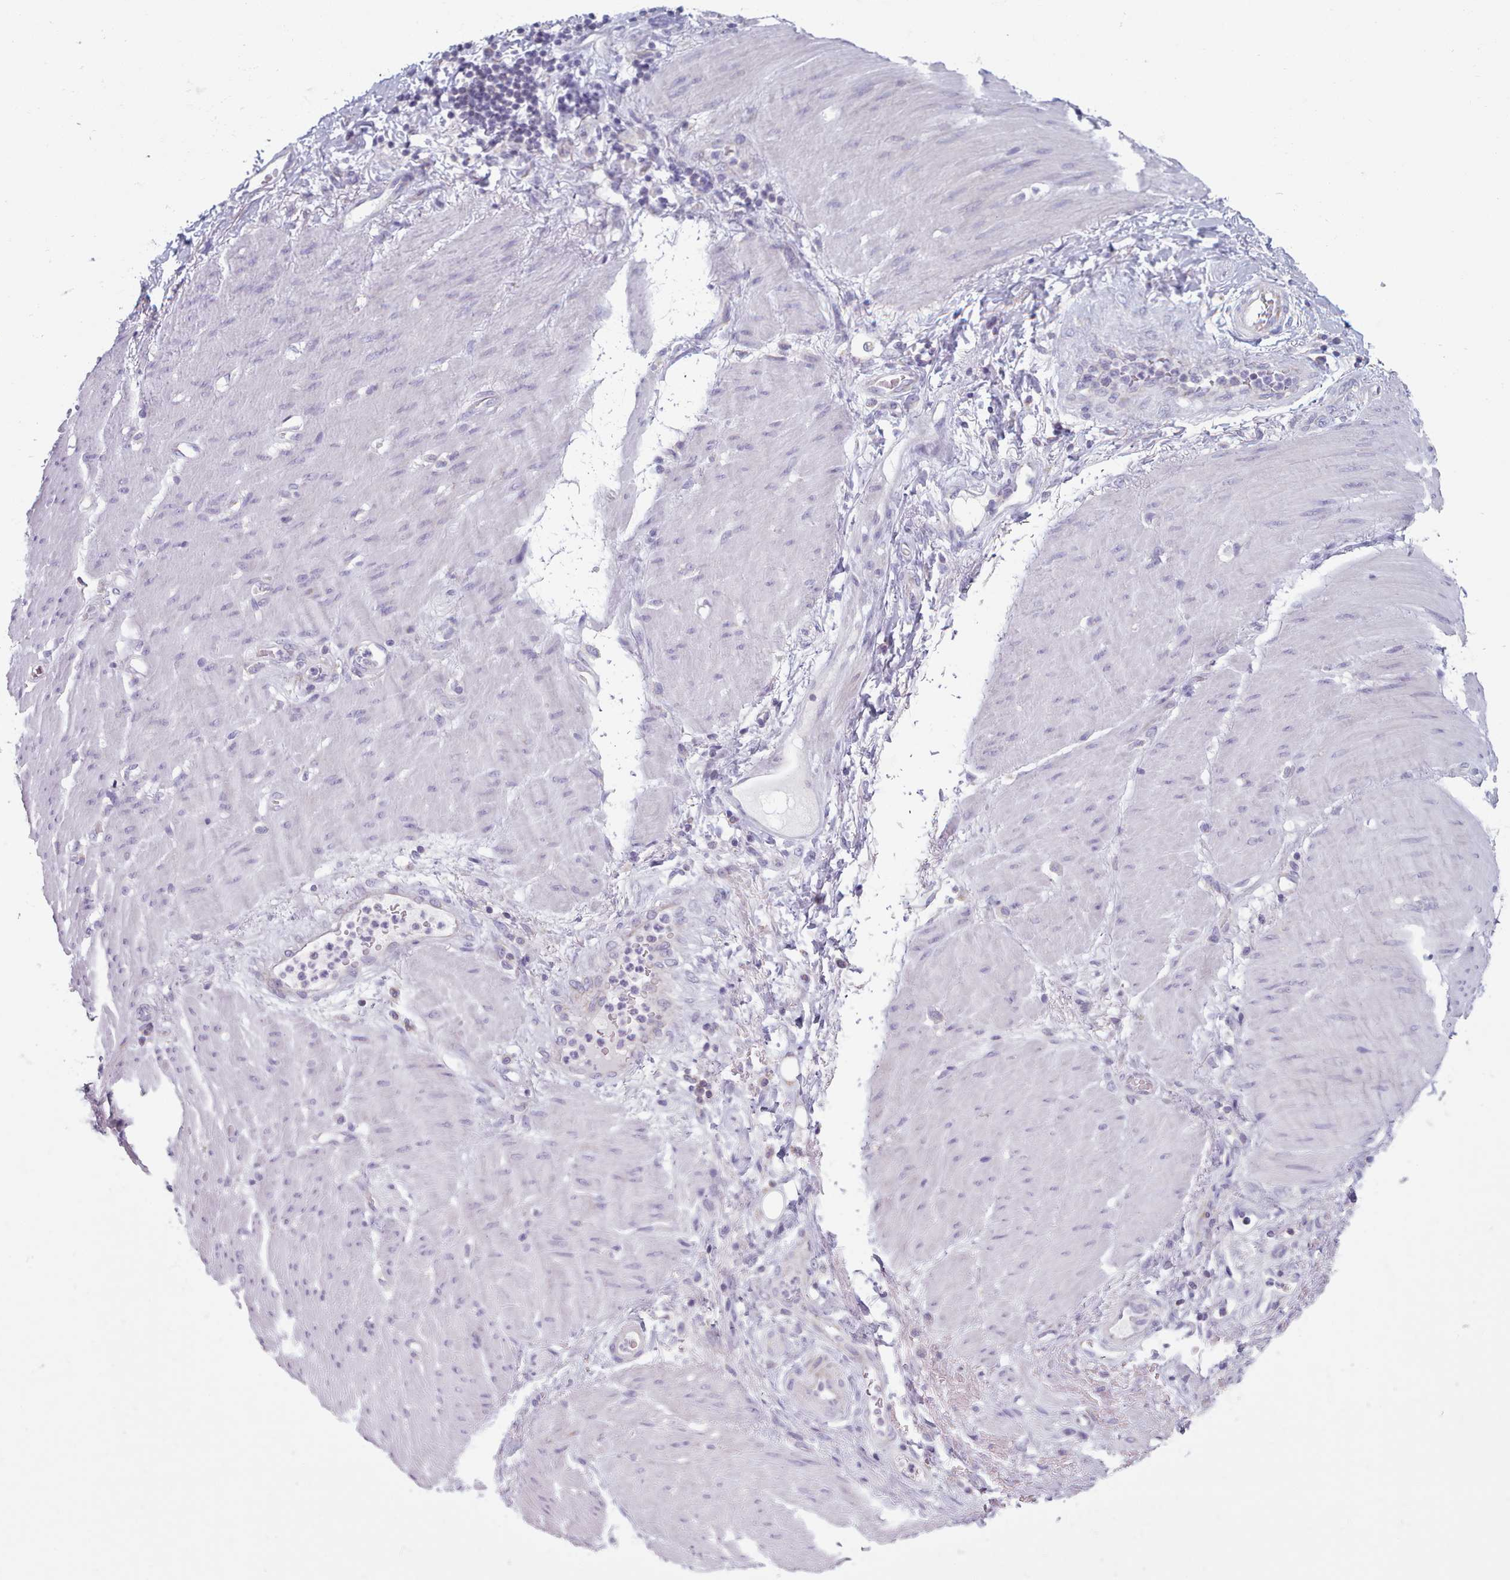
{"staining": {"intensity": "negative", "quantity": "none", "location": "none"}, "tissue": "stomach cancer", "cell_type": "Tumor cells", "image_type": "cancer", "snomed": [{"axis": "morphology", "description": "Adenocarcinoma, NOS"}, {"axis": "topography", "description": "Stomach"}], "caption": "This histopathology image is of stomach cancer (adenocarcinoma) stained with immunohistochemistry to label a protein in brown with the nuclei are counter-stained blue. There is no staining in tumor cells.", "gene": "FAM170B", "patient": {"sex": "female", "age": 73}}